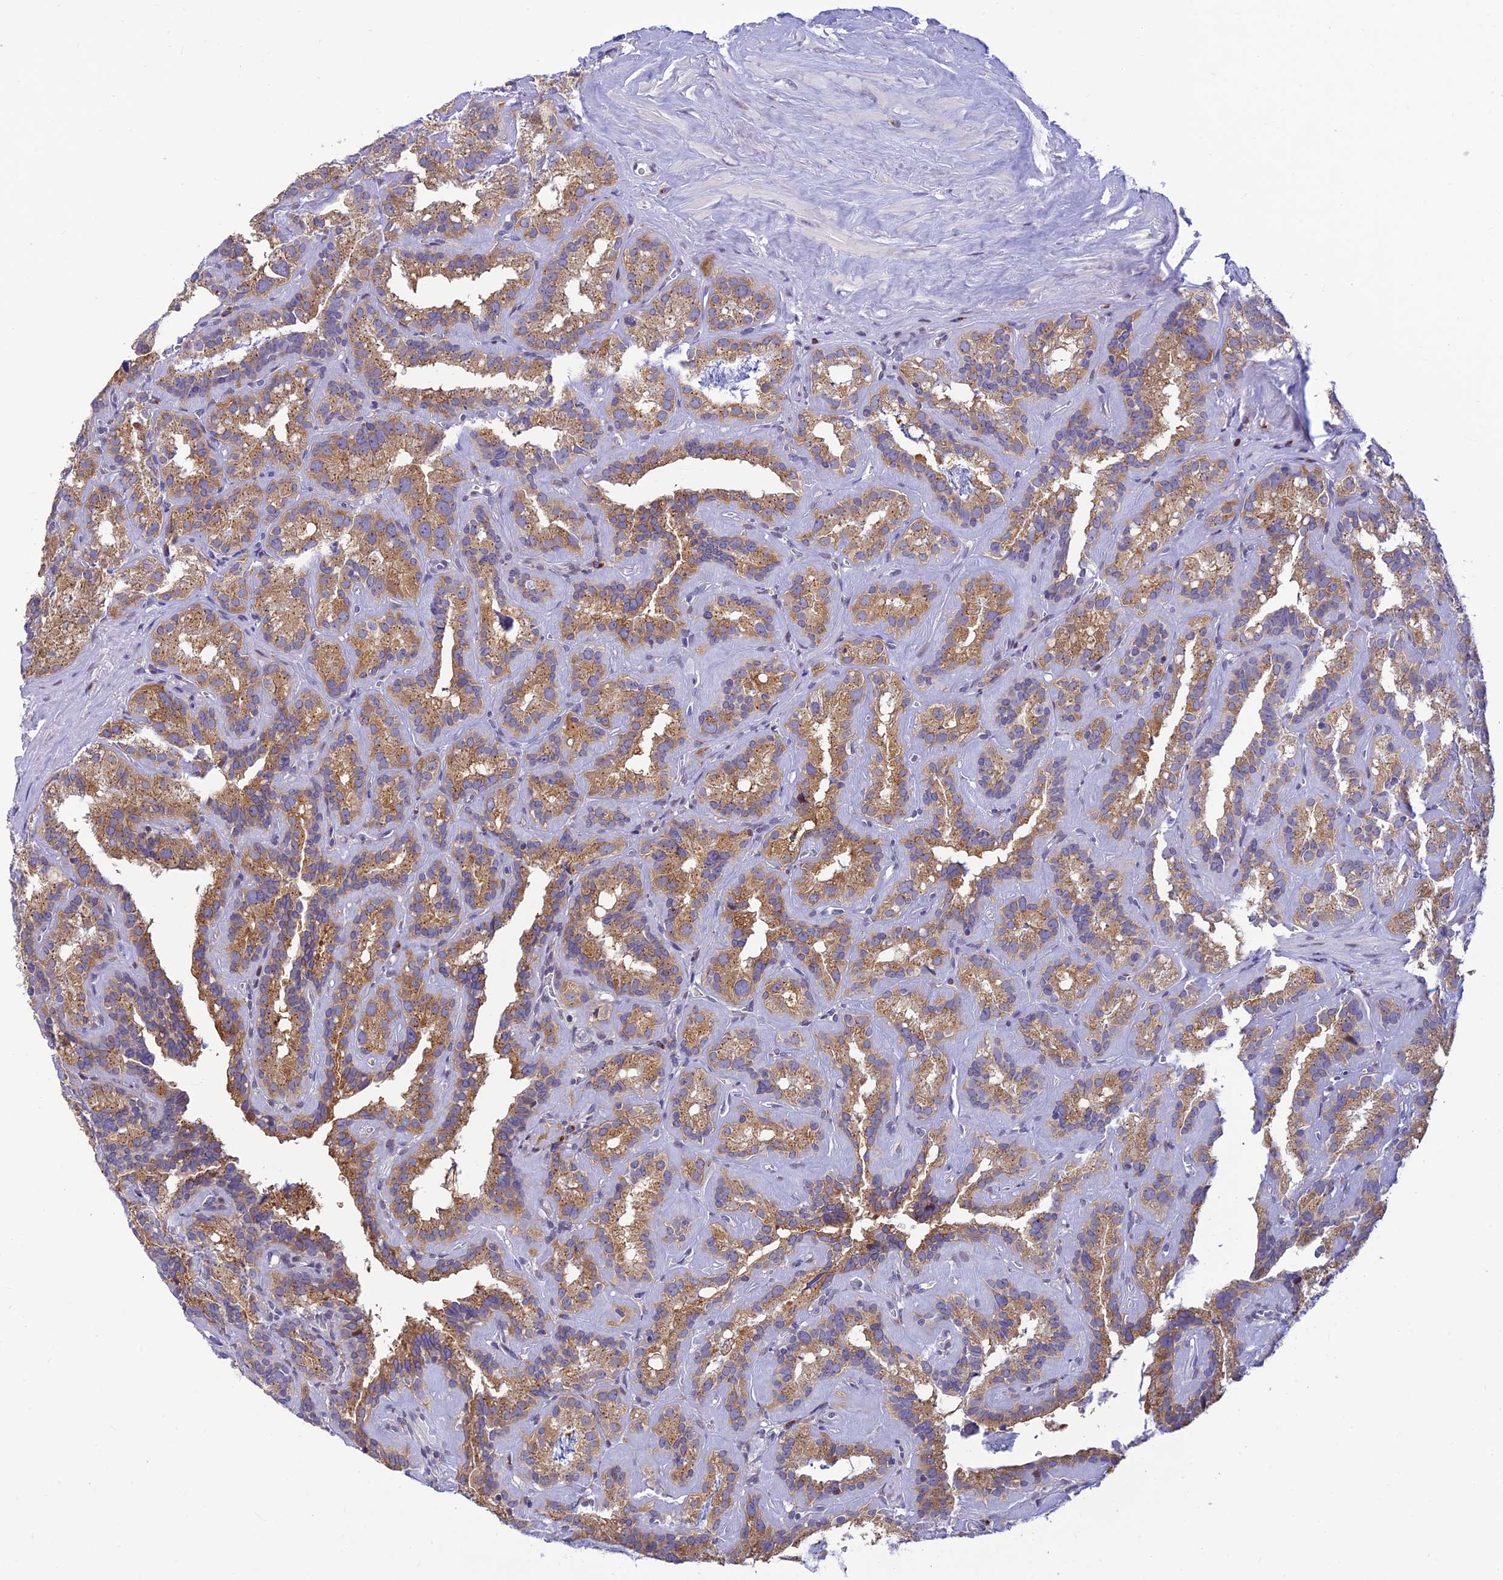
{"staining": {"intensity": "moderate", "quantity": ">75%", "location": "cytoplasmic/membranous"}, "tissue": "seminal vesicle", "cell_type": "Glandular cells", "image_type": "normal", "snomed": [{"axis": "morphology", "description": "Normal tissue, NOS"}, {"axis": "topography", "description": "Prostate"}, {"axis": "topography", "description": "Seminal veicle"}], "caption": "Glandular cells show moderate cytoplasmic/membranous staining in about >75% of cells in normal seminal vesicle. Ihc stains the protein in brown and the nuclei are stained blue.", "gene": "INKA1", "patient": {"sex": "male", "age": 59}}